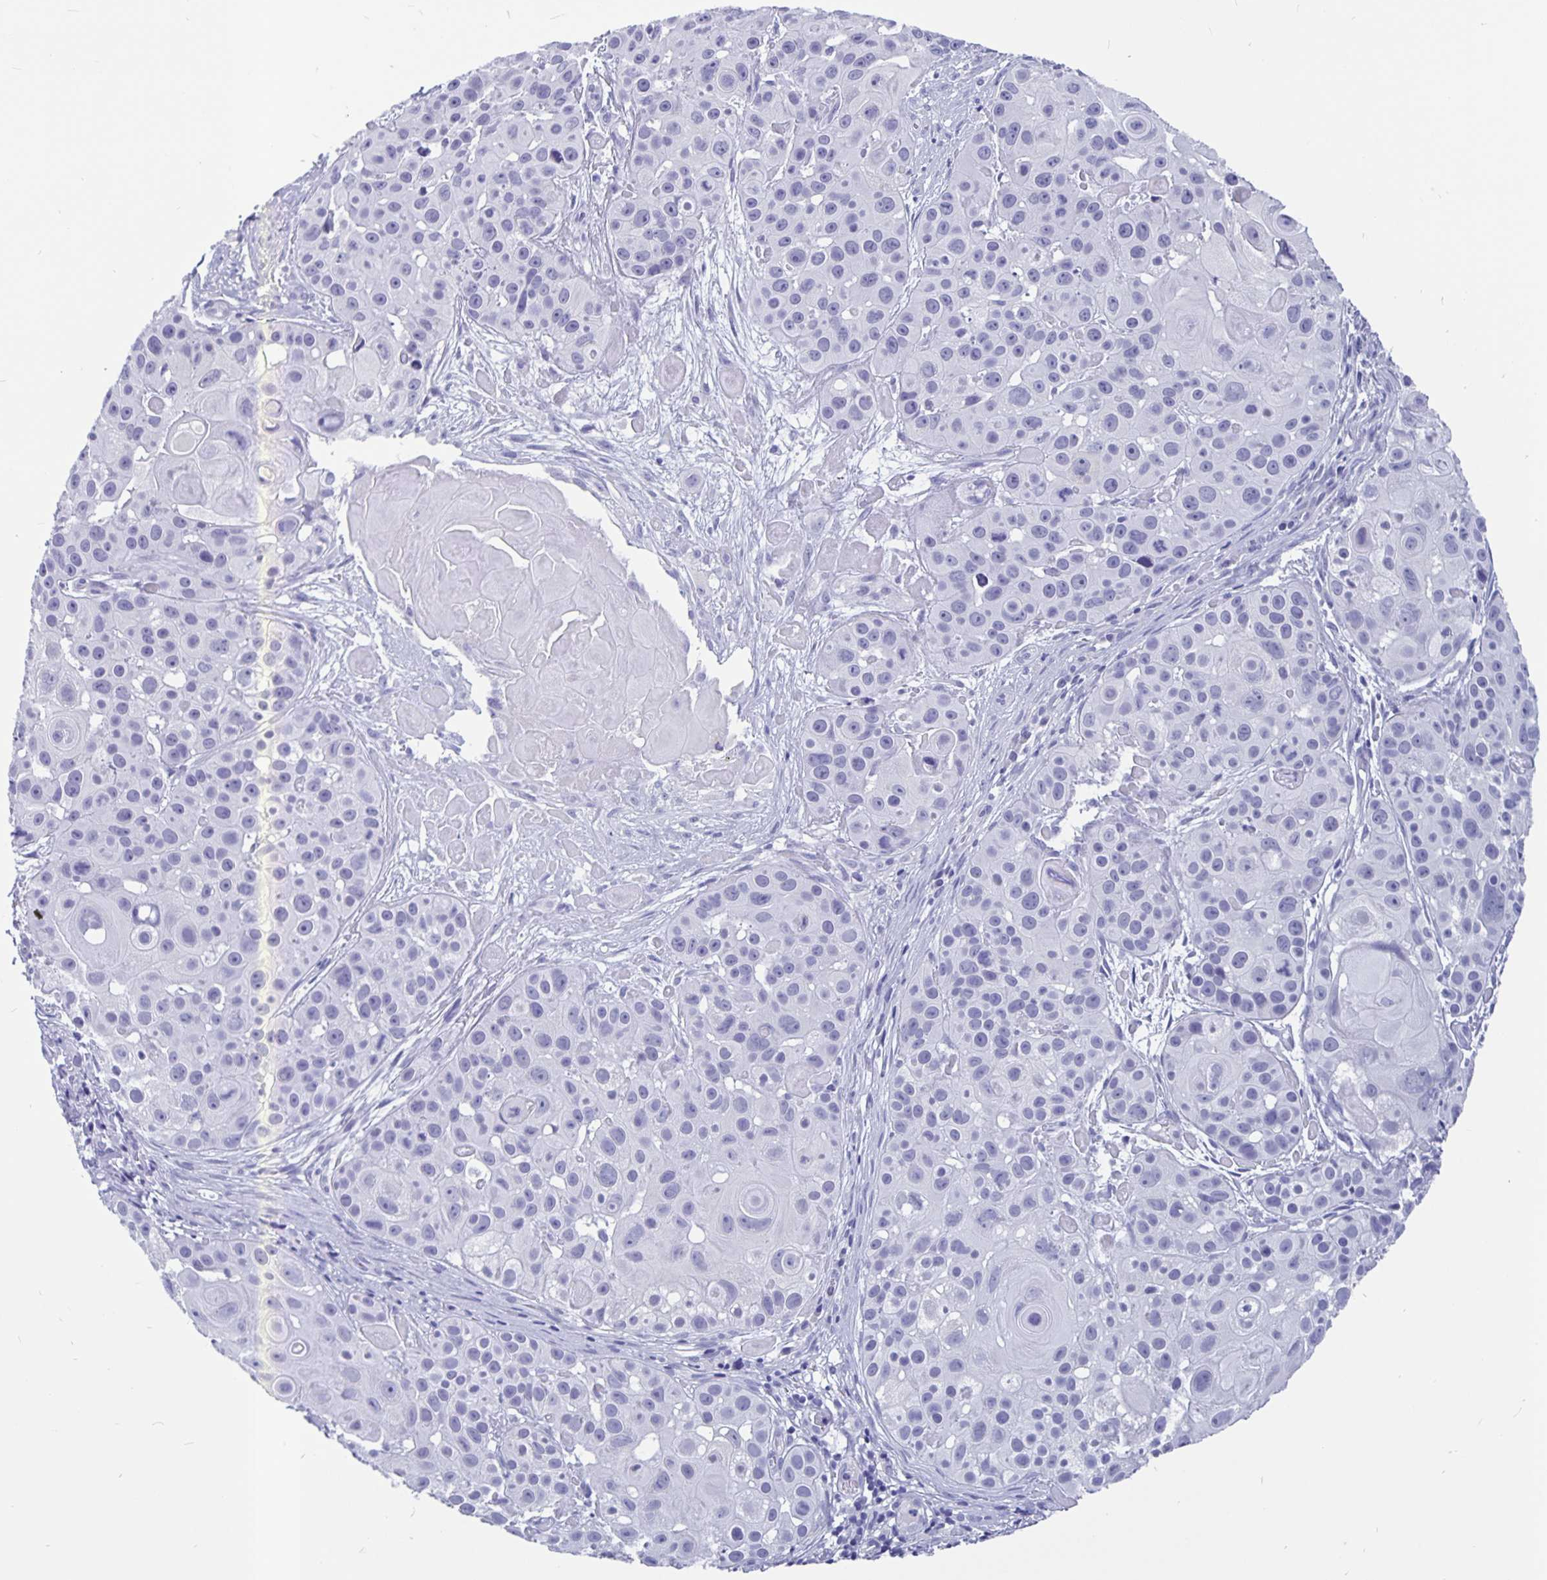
{"staining": {"intensity": "negative", "quantity": "none", "location": "none"}, "tissue": "skin cancer", "cell_type": "Tumor cells", "image_type": "cancer", "snomed": [{"axis": "morphology", "description": "Squamous cell carcinoma, NOS"}, {"axis": "topography", "description": "Skin"}], "caption": "Immunohistochemical staining of human skin squamous cell carcinoma reveals no significant positivity in tumor cells.", "gene": "ODF3B", "patient": {"sex": "male", "age": 92}}